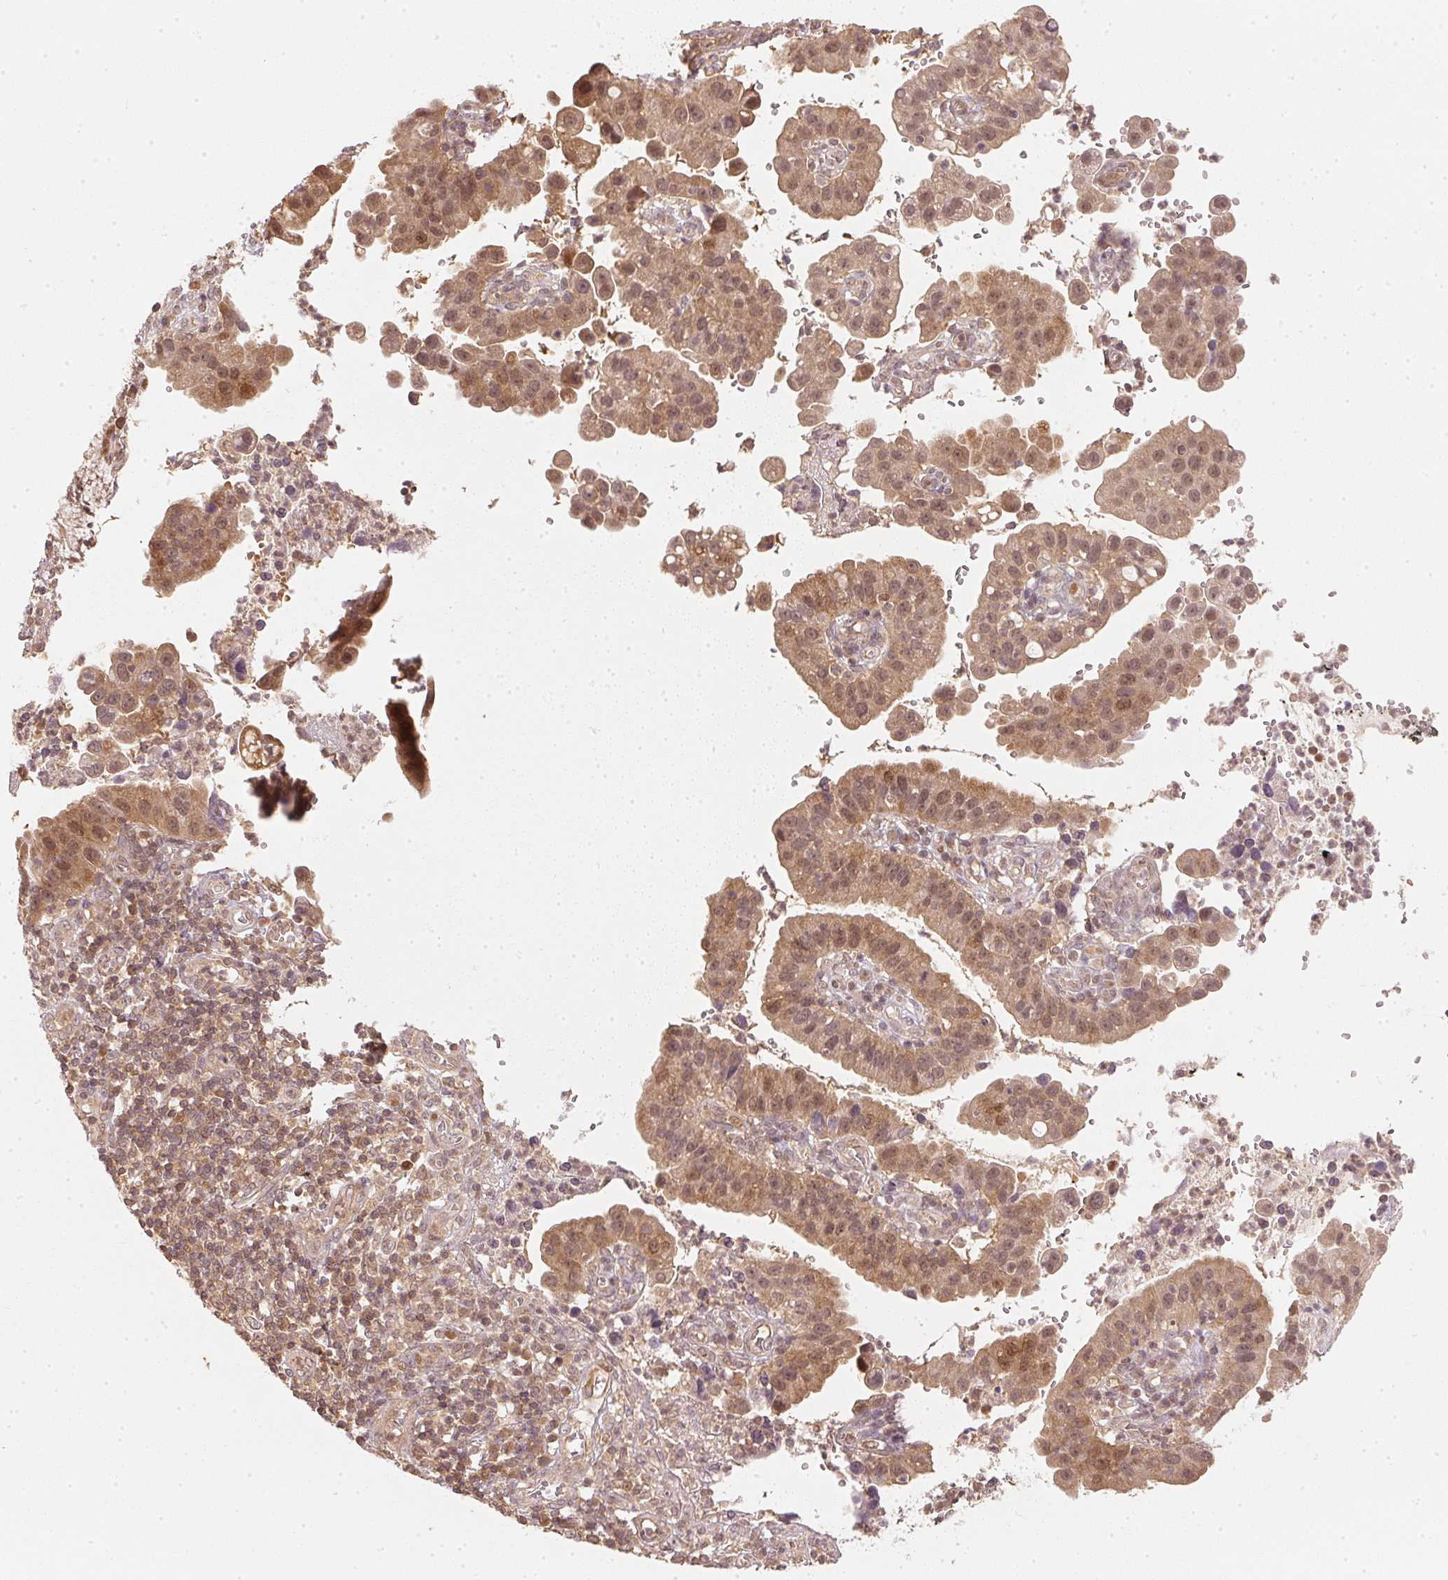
{"staining": {"intensity": "moderate", "quantity": ">75%", "location": "cytoplasmic/membranous,nuclear"}, "tissue": "cervical cancer", "cell_type": "Tumor cells", "image_type": "cancer", "snomed": [{"axis": "morphology", "description": "Adenocarcinoma, NOS"}, {"axis": "topography", "description": "Cervix"}], "caption": "Moderate cytoplasmic/membranous and nuclear expression is appreciated in approximately >75% of tumor cells in cervical adenocarcinoma. (Stains: DAB (3,3'-diaminobenzidine) in brown, nuclei in blue, Microscopy: brightfield microscopy at high magnification).", "gene": "UBE2L3", "patient": {"sex": "female", "age": 34}}